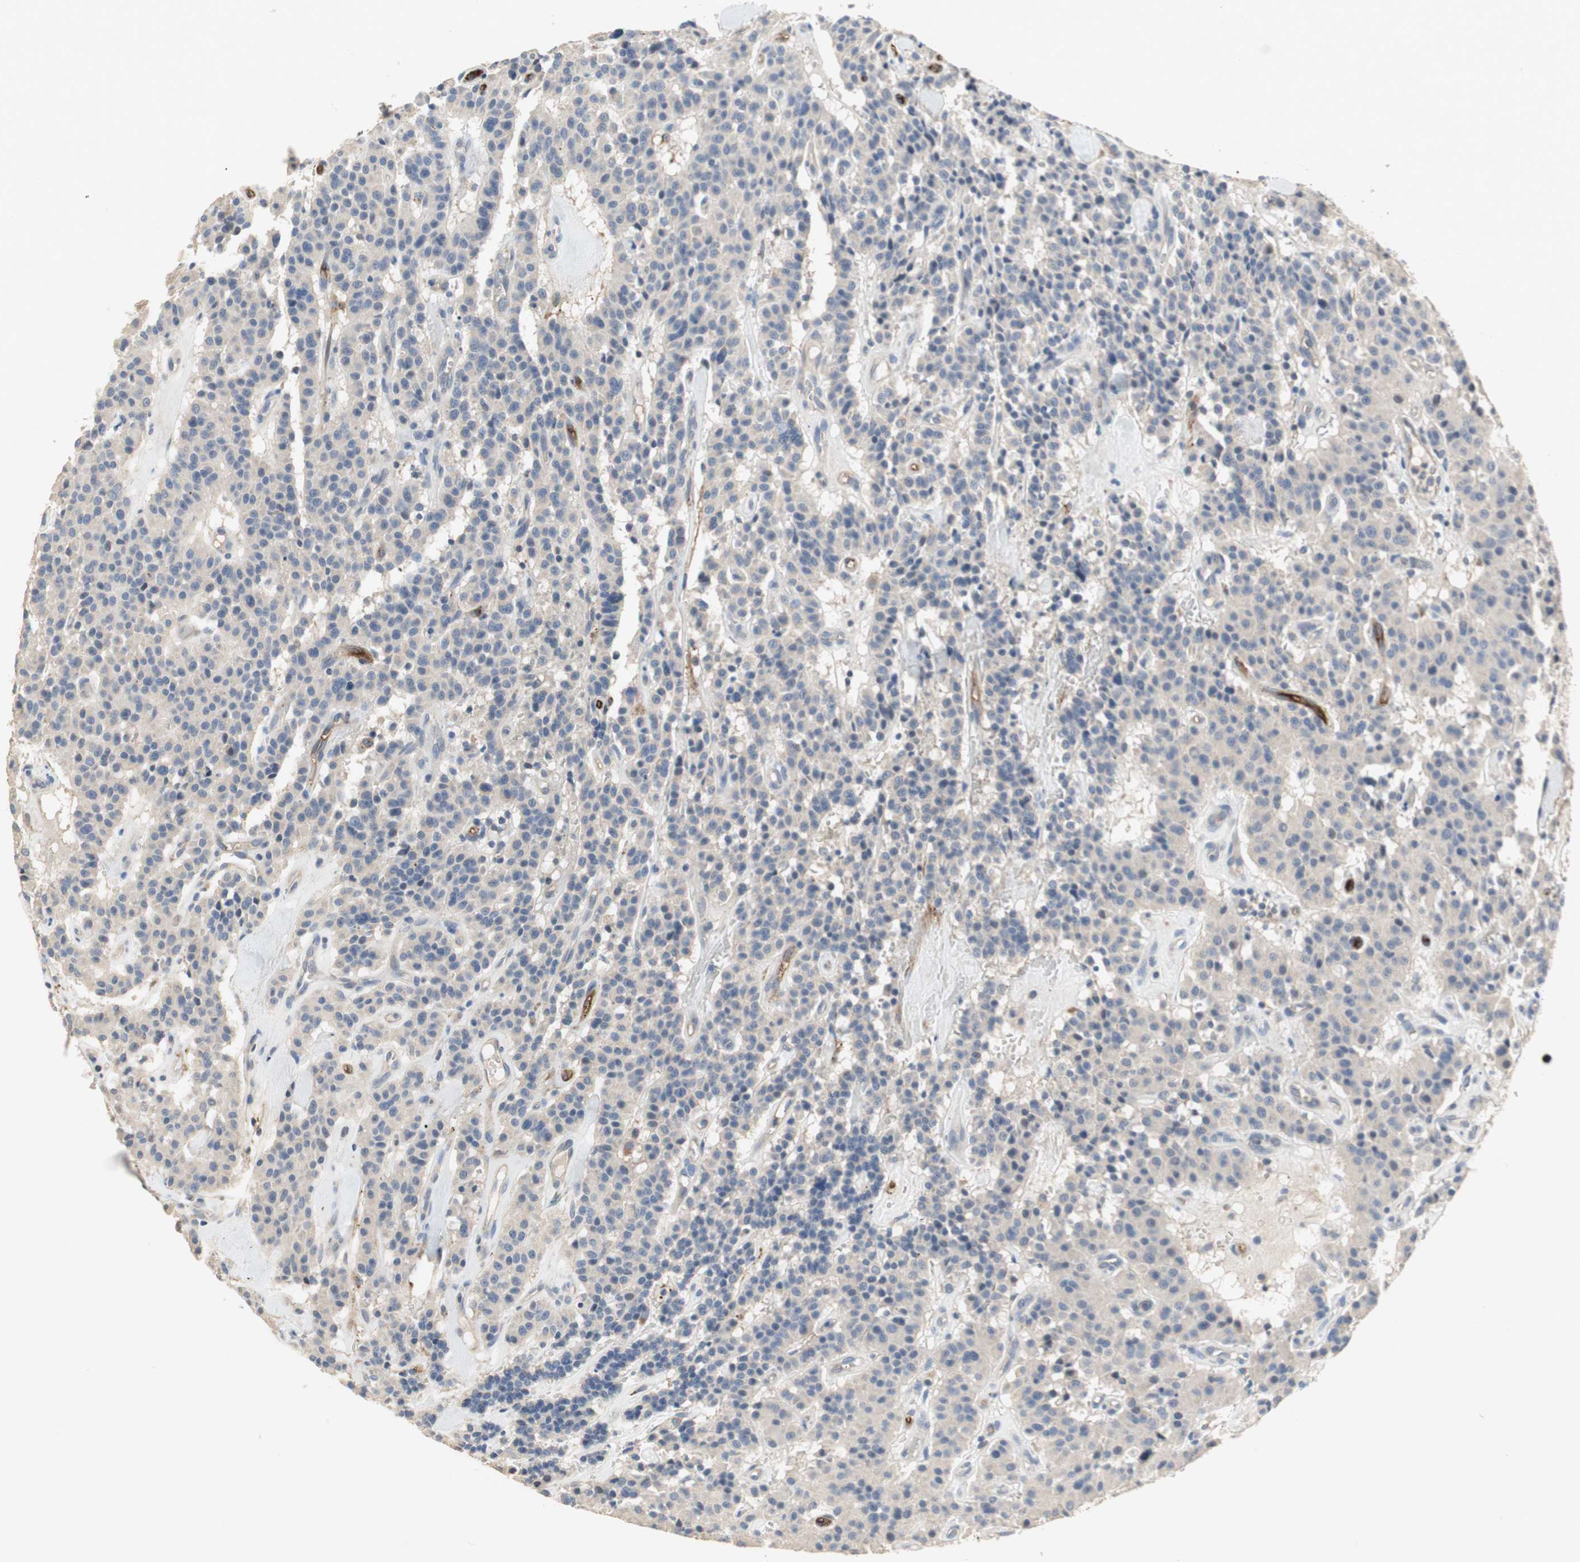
{"staining": {"intensity": "negative", "quantity": "none", "location": "none"}, "tissue": "carcinoid", "cell_type": "Tumor cells", "image_type": "cancer", "snomed": [{"axis": "morphology", "description": "Carcinoid, malignant, NOS"}, {"axis": "topography", "description": "Lung"}], "caption": "A micrograph of malignant carcinoid stained for a protein reveals no brown staining in tumor cells. (DAB (3,3'-diaminobenzidine) immunohistochemistry, high magnification).", "gene": "ALPL", "patient": {"sex": "male", "age": 30}}